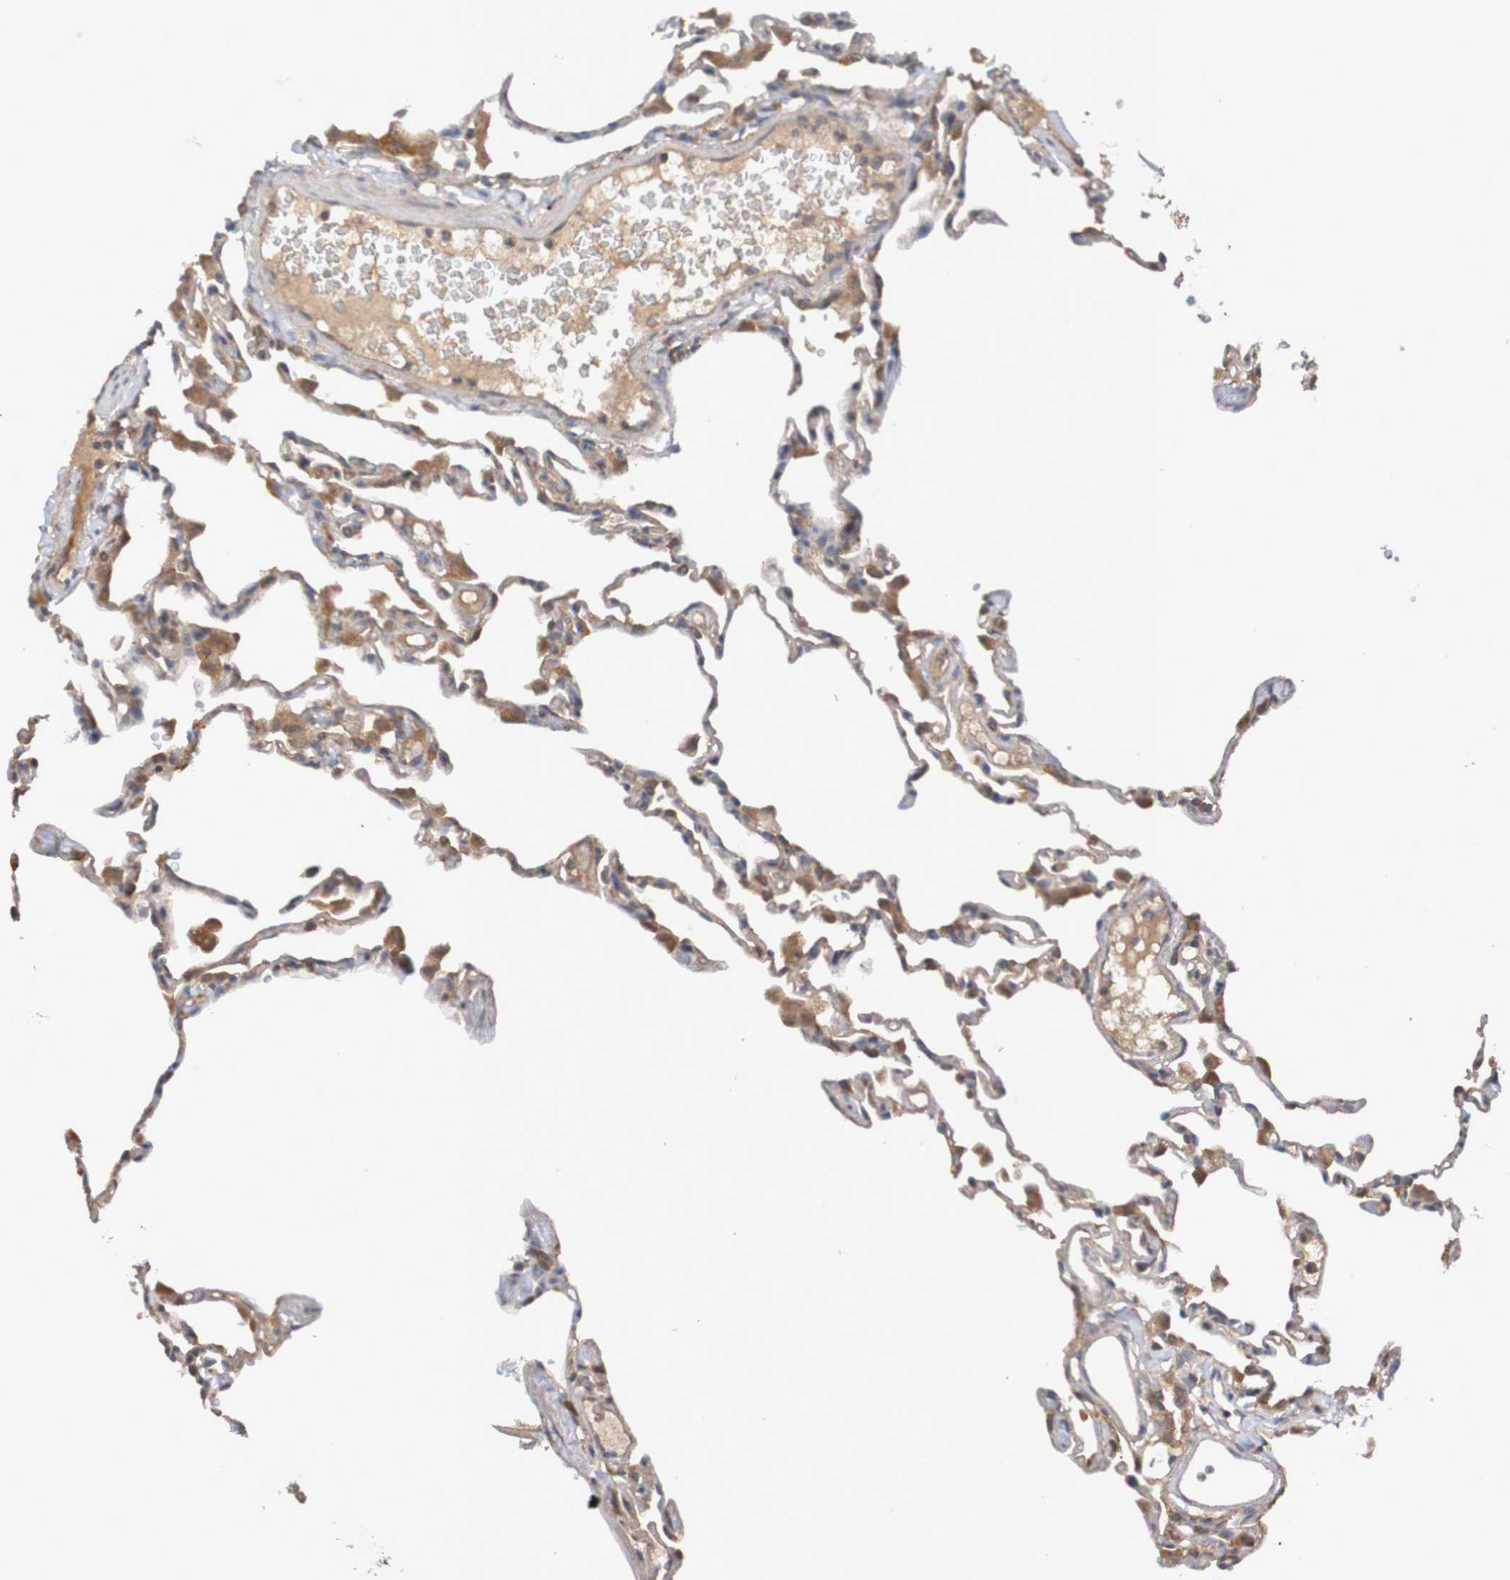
{"staining": {"intensity": "weak", "quantity": "<25%", "location": "cytoplasmic/membranous"}, "tissue": "lung", "cell_type": "Alveolar cells", "image_type": "normal", "snomed": [{"axis": "morphology", "description": "Normal tissue, NOS"}, {"axis": "topography", "description": "Lung"}], "caption": "An immunohistochemistry micrograph of normal lung is shown. There is no staining in alveolar cells of lung.", "gene": "PHYH", "patient": {"sex": "female", "age": 49}}